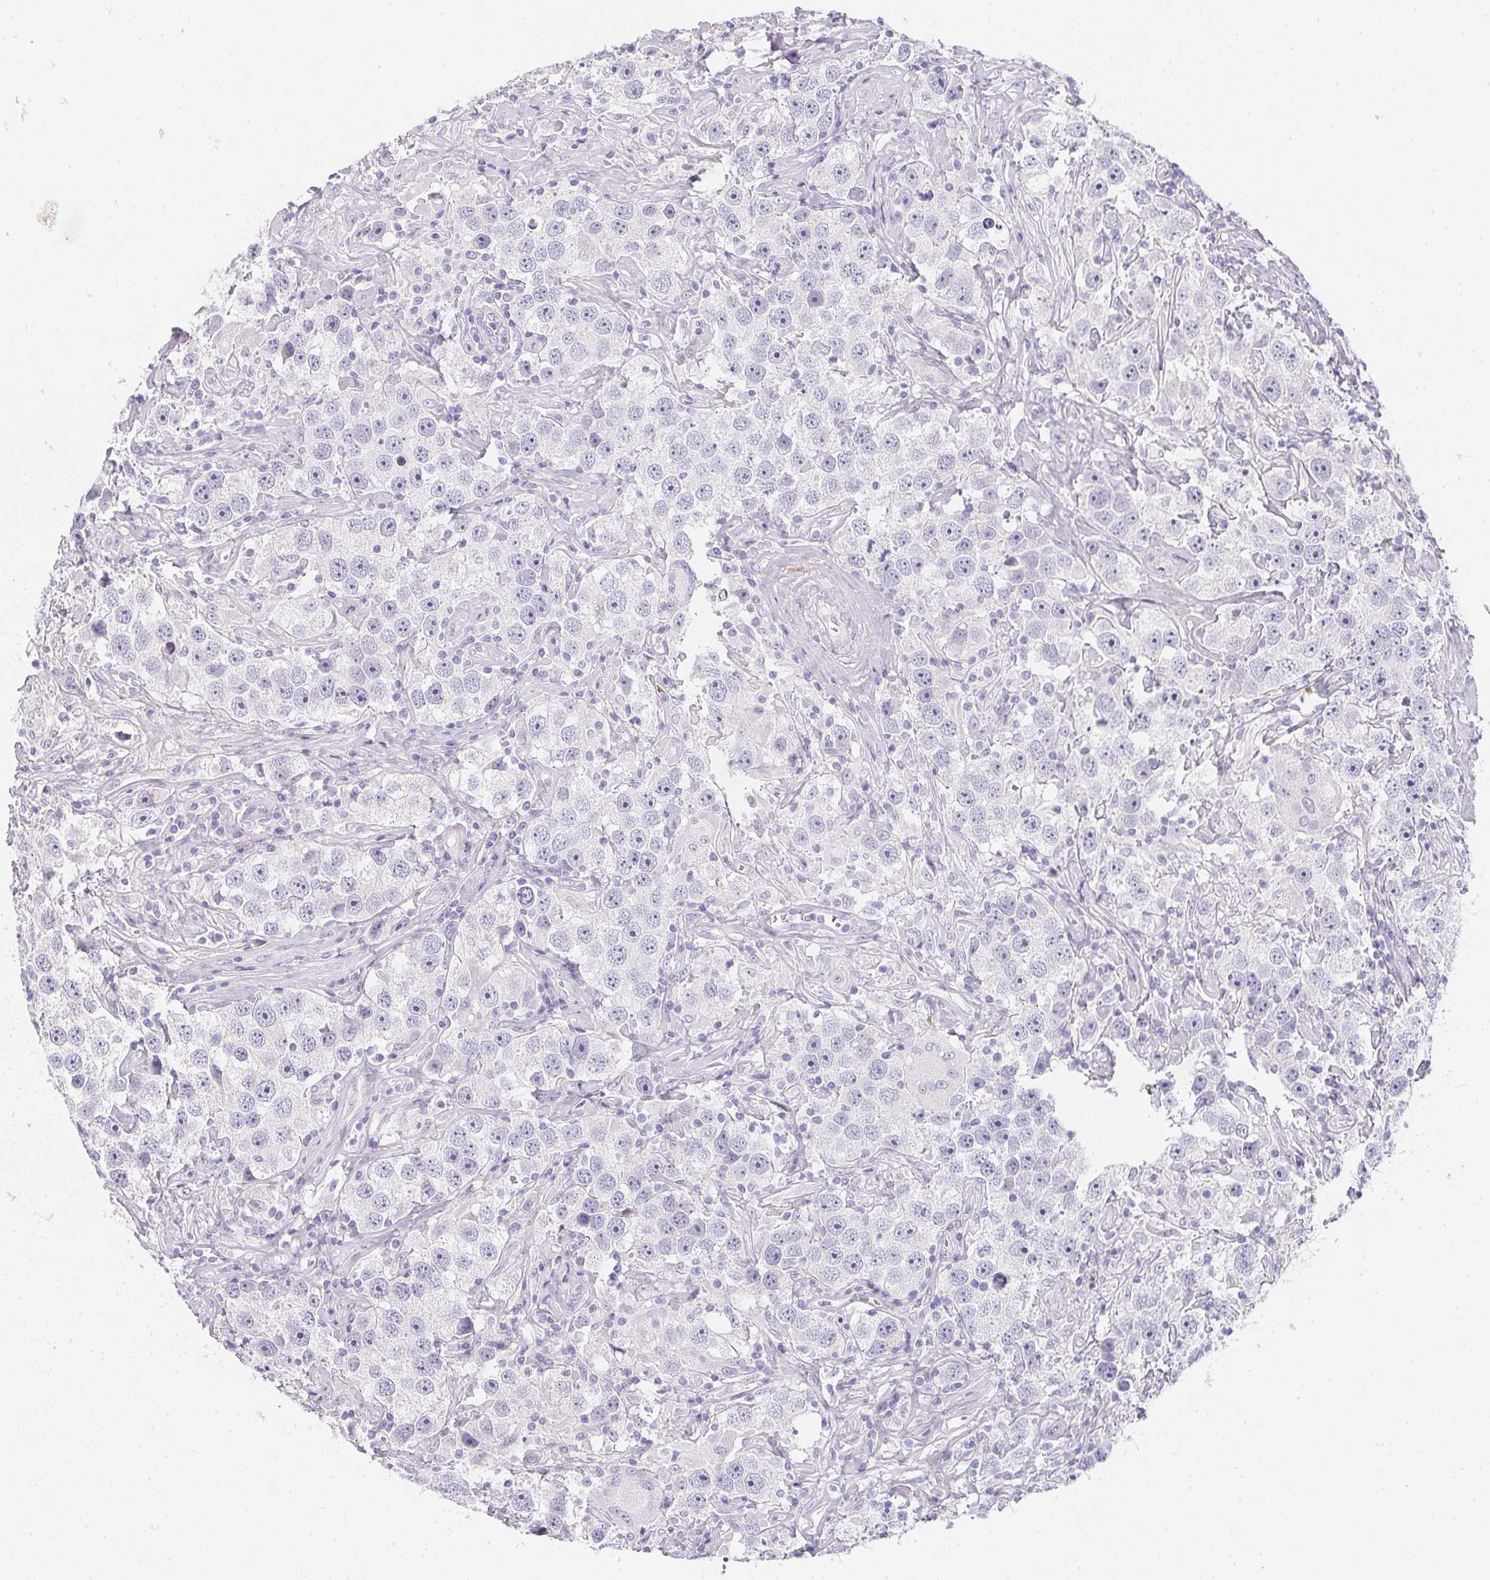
{"staining": {"intensity": "negative", "quantity": "none", "location": "none"}, "tissue": "testis cancer", "cell_type": "Tumor cells", "image_type": "cancer", "snomed": [{"axis": "morphology", "description": "Seminoma, NOS"}, {"axis": "topography", "description": "Testis"}], "caption": "This is a histopathology image of immunohistochemistry (IHC) staining of seminoma (testis), which shows no staining in tumor cells.", "gene": "MAP1A", "patient": {"sex": "male", "age": 49}}